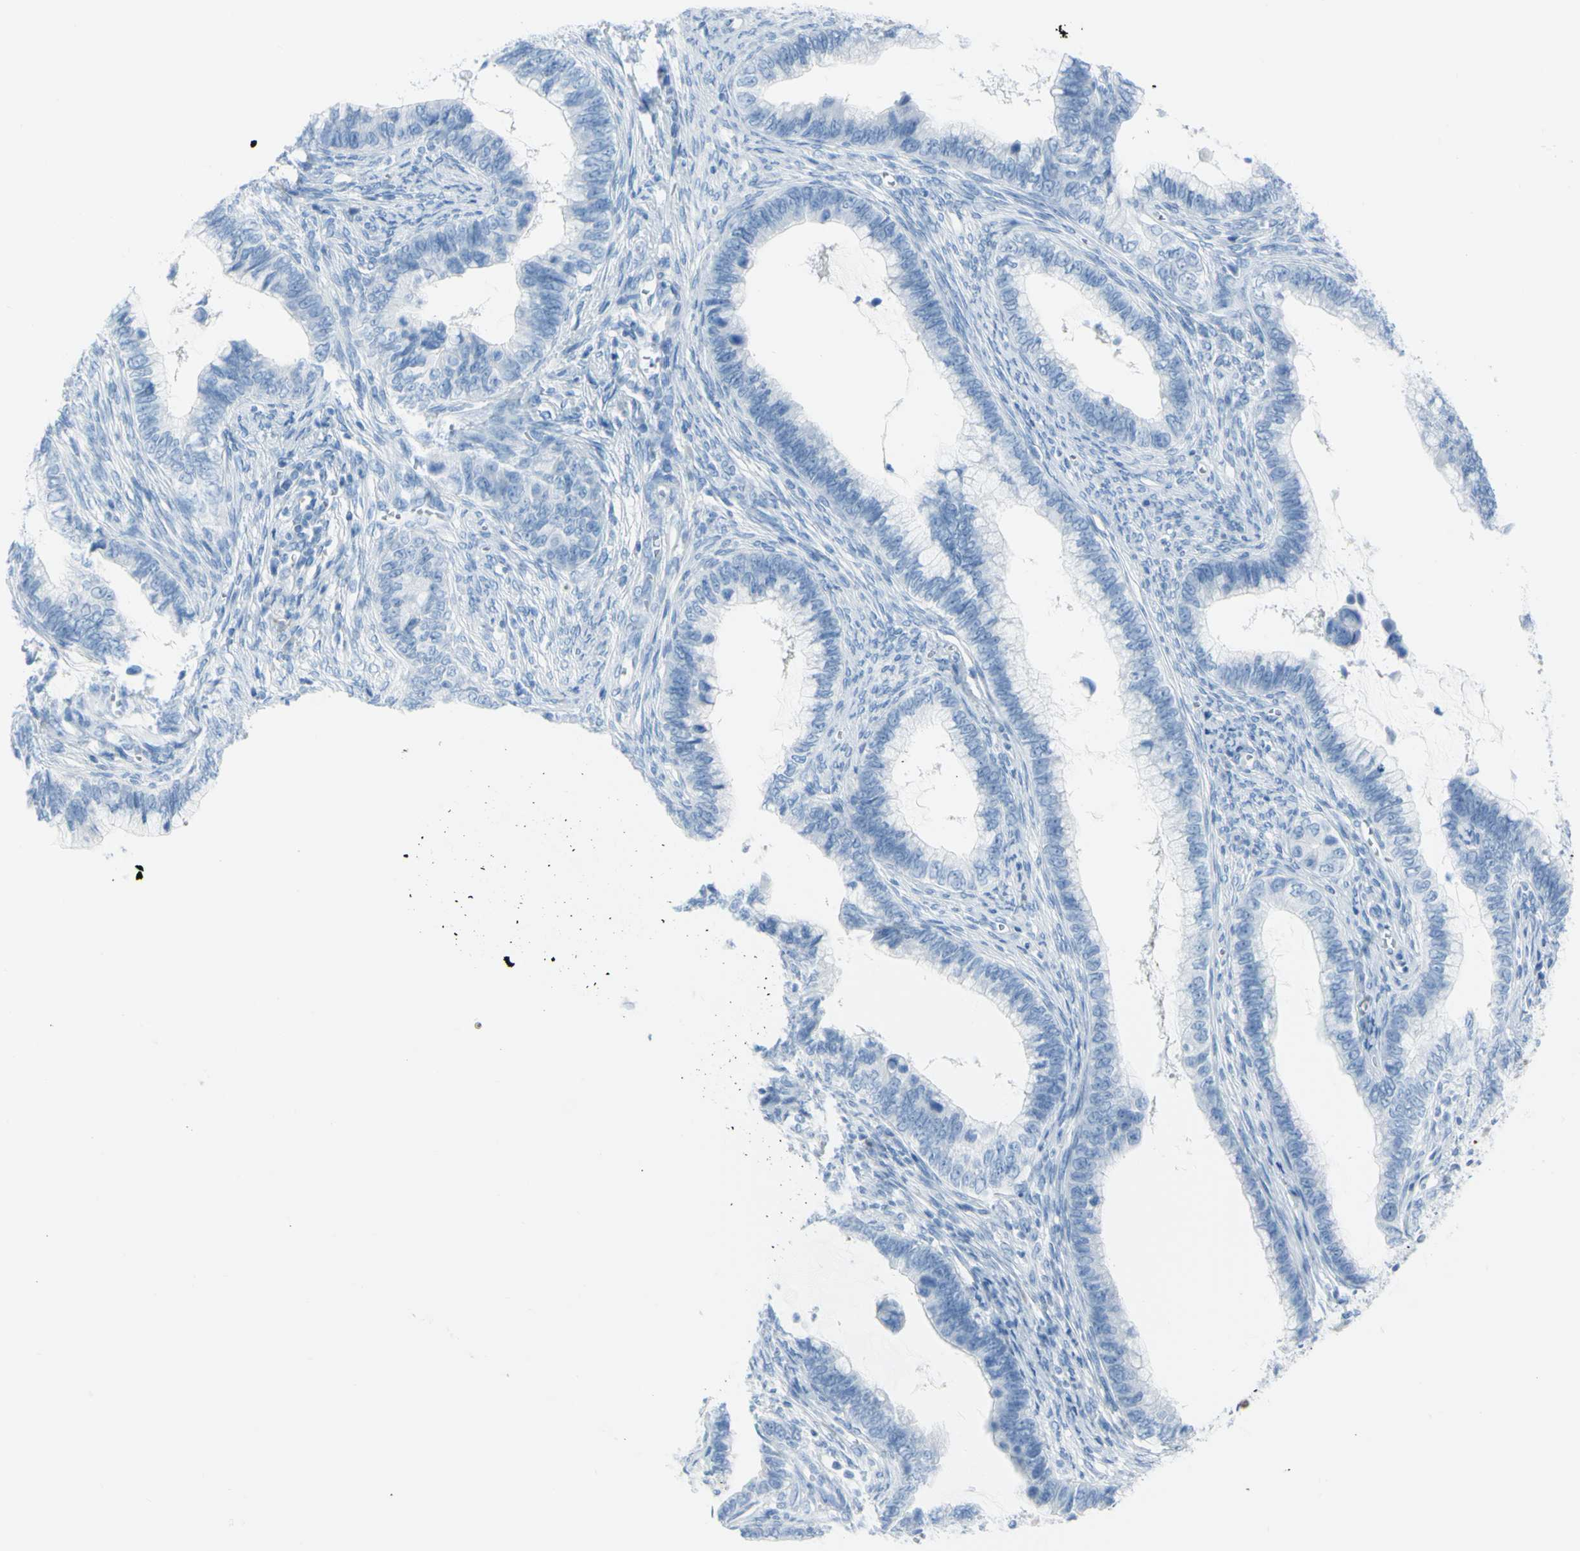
{"staining": {"intensity": "negative", "quantity": "none", "location": "none"}, "tissue": "cervical cancer", "cell_type": "Tumor cells", "image_type": "cancer", "snomed": [{"axis": "morphology", "description": "Adenocarcinoma, NOS"}, {"axis": "topography", "description": "Cervix"}], "caption": "Human cervical cancer stained for a protein using IHC demonstrates no expression in tumor cells.", "gene": "TFPI2", "patient": {"sex": "female", "age": 44}}